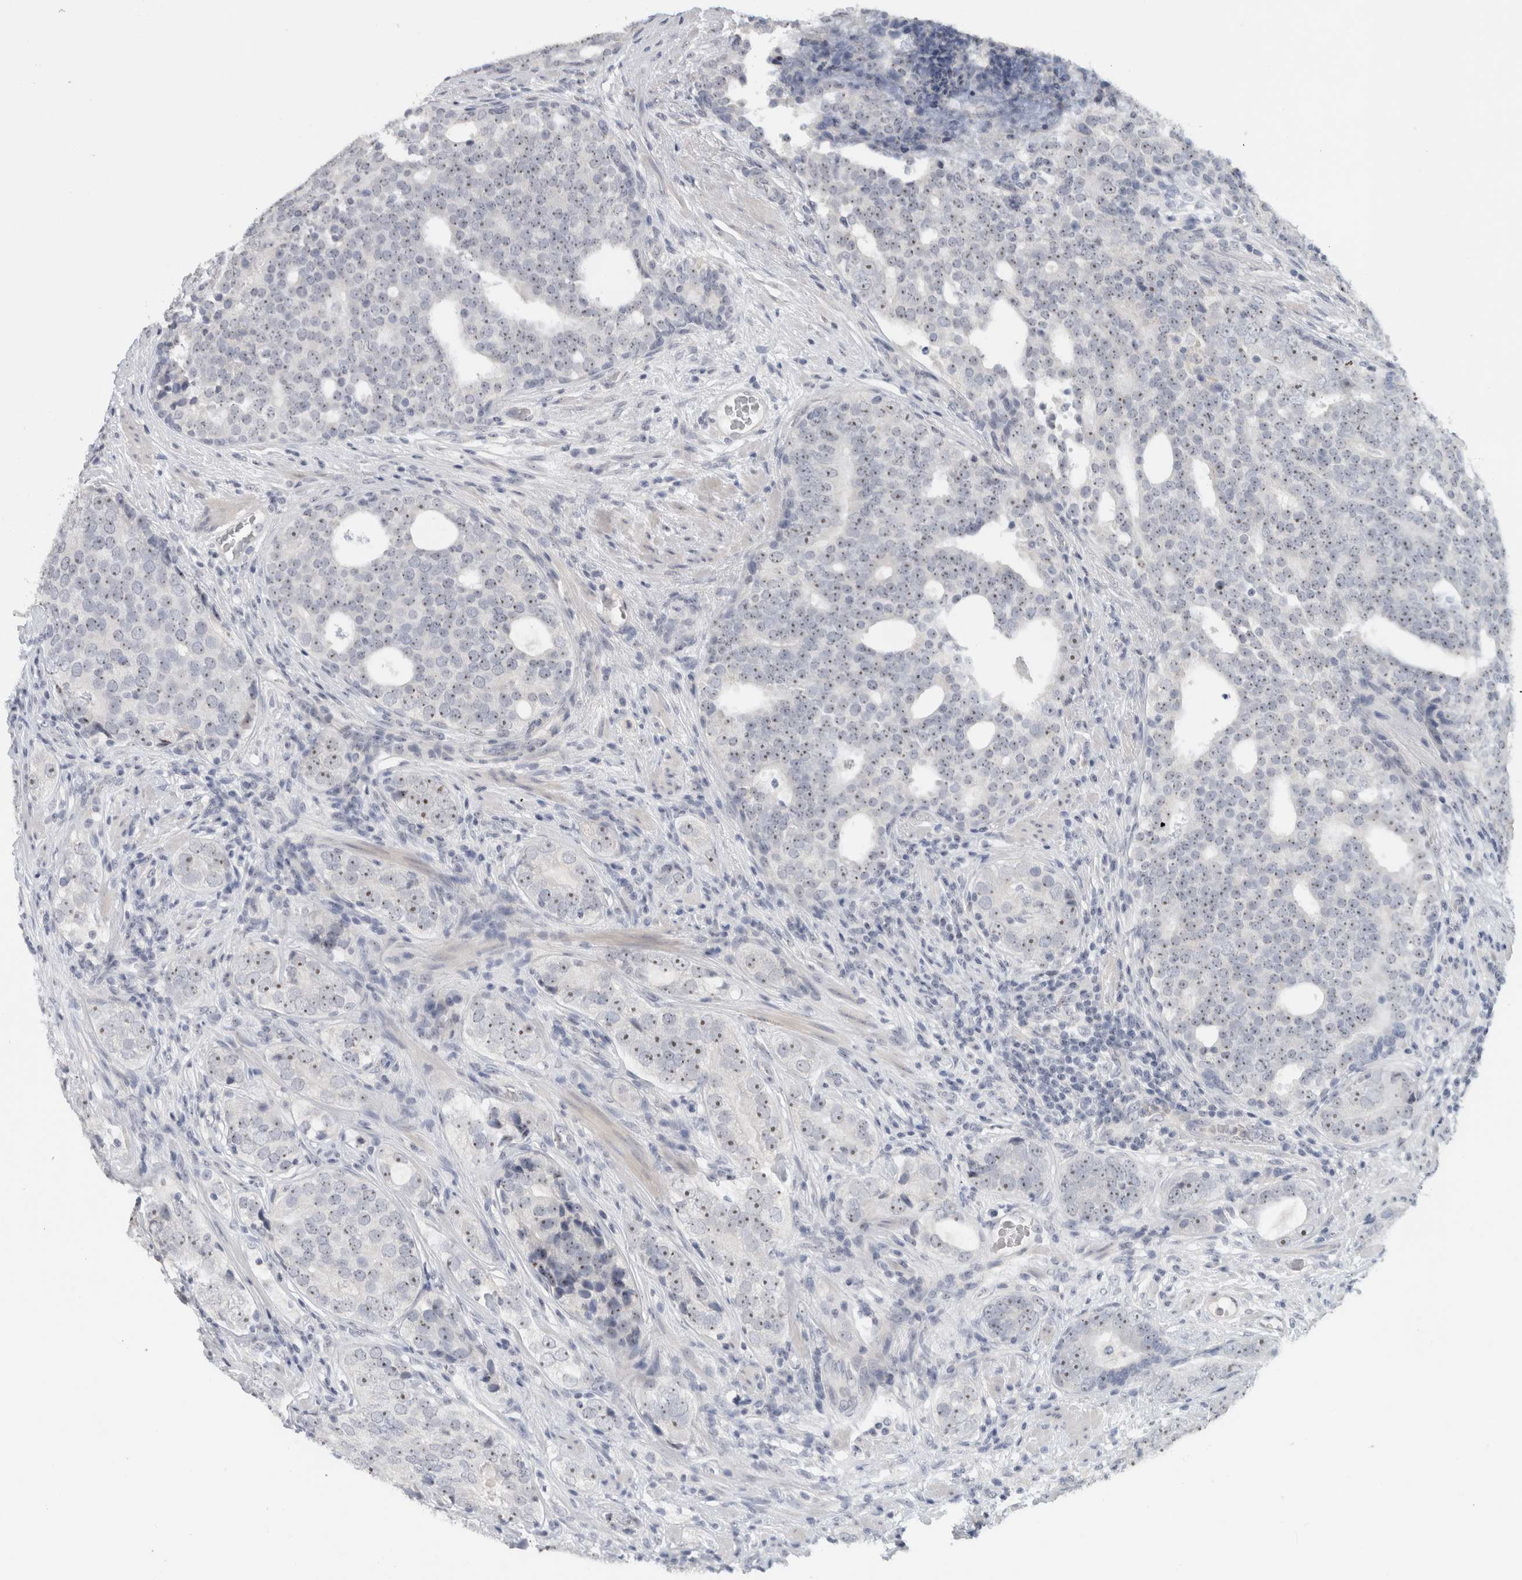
{"staining": {"intensity": "negative", "quantity": "none", "location": "none"}, "tissue": "prostate cancer", "cell_type": "Tumor cells", "image_type": "cancer", "snomed": [{"axis": "morphology", "description": "Adenocarcinoma, High grade"}, {"axis": "topography", "description": "Prostate"}], "caption": "An immunohistochemistry (IHC) histopathology image of prostate cancer is shown. There is no staining in tumor cells of prostate cancer.", "gene": "FMR1NB", "patient": {"sex": "male", "age": 56}}